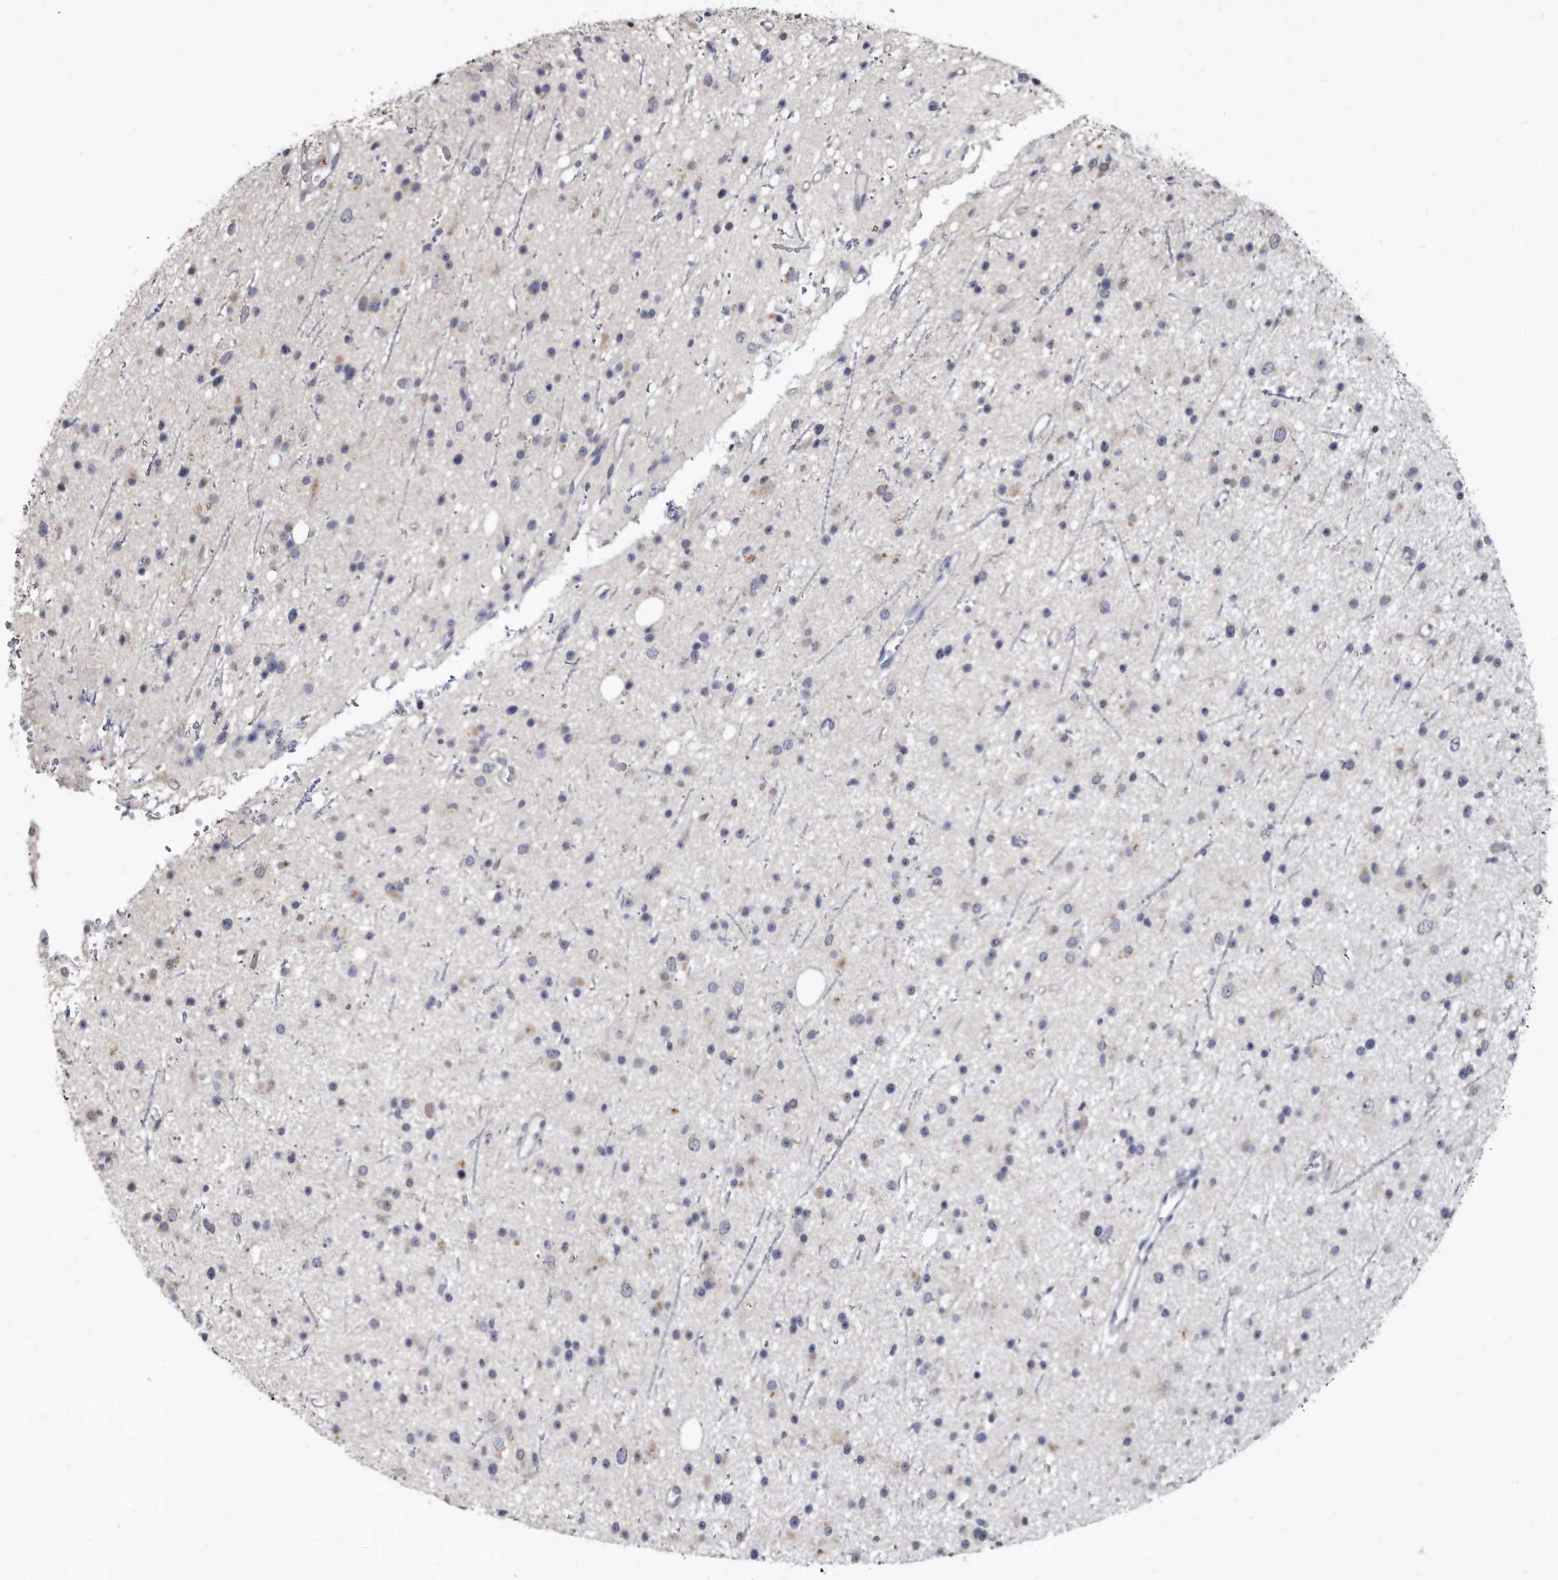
{"staining": {"intensity": "weak", "quantity": "<25%", "location": "cytoplasmic/membranous"}, "tissue": "glioma", "cell_type": "Tumor cells", "image_type": "cancer", "snomed": [{"axis": "morphology", "description": "Glioma, malignant, Low grade"}, {"axis": "topography", "description": "Cerebral cortex"}], "caption": "Immunohistochemical staining of glioma reveals no significant positivity in tumor cells.", "gene": "KLHDC3", "patient": {"sex": "female", "age": 39}}